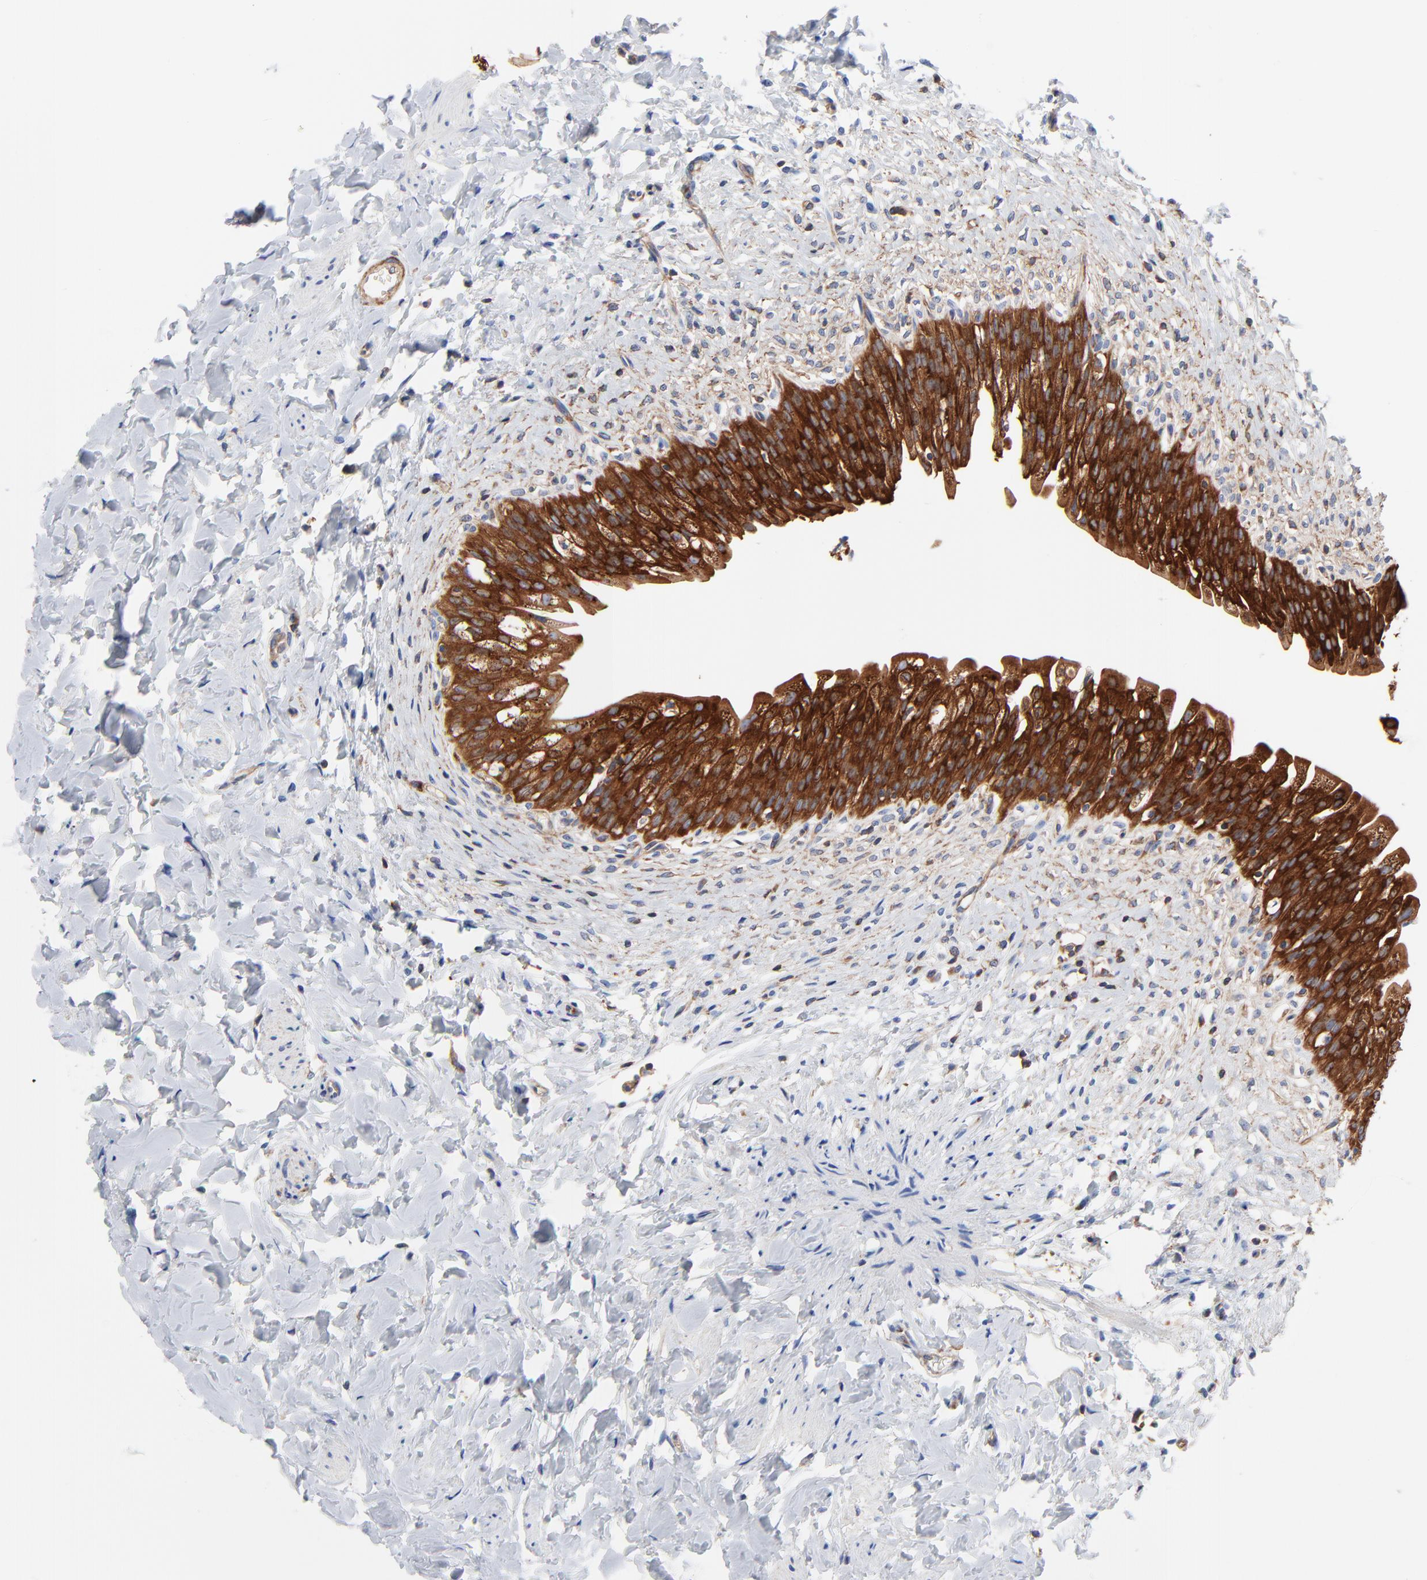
{"staining": {"intensity": "strong", "quantity": ">75%", "location": "cytoplasmic/membranous"}, "tissue": "urinary bladder", "cell_type": "Urothelial cells", "image_type": "normal", "snomed": [{"axis": "morphology", "description": "Normal tissue, NOS"}, {"axis": "morphology", "description": "Inflammation, NOS"}, {"axis": "topography", "description": "Urinary bladder"}], "caption": "Urinary bladder stained with IHC reveals strong cytoplasmic/membranous expression in approximately >75% of urothelial cells. Ihc stains the protein of interest in brown and the nuclei are stained blue.", "gene": "CD2AP", "patient": {"sex": "female", "age": 80}}